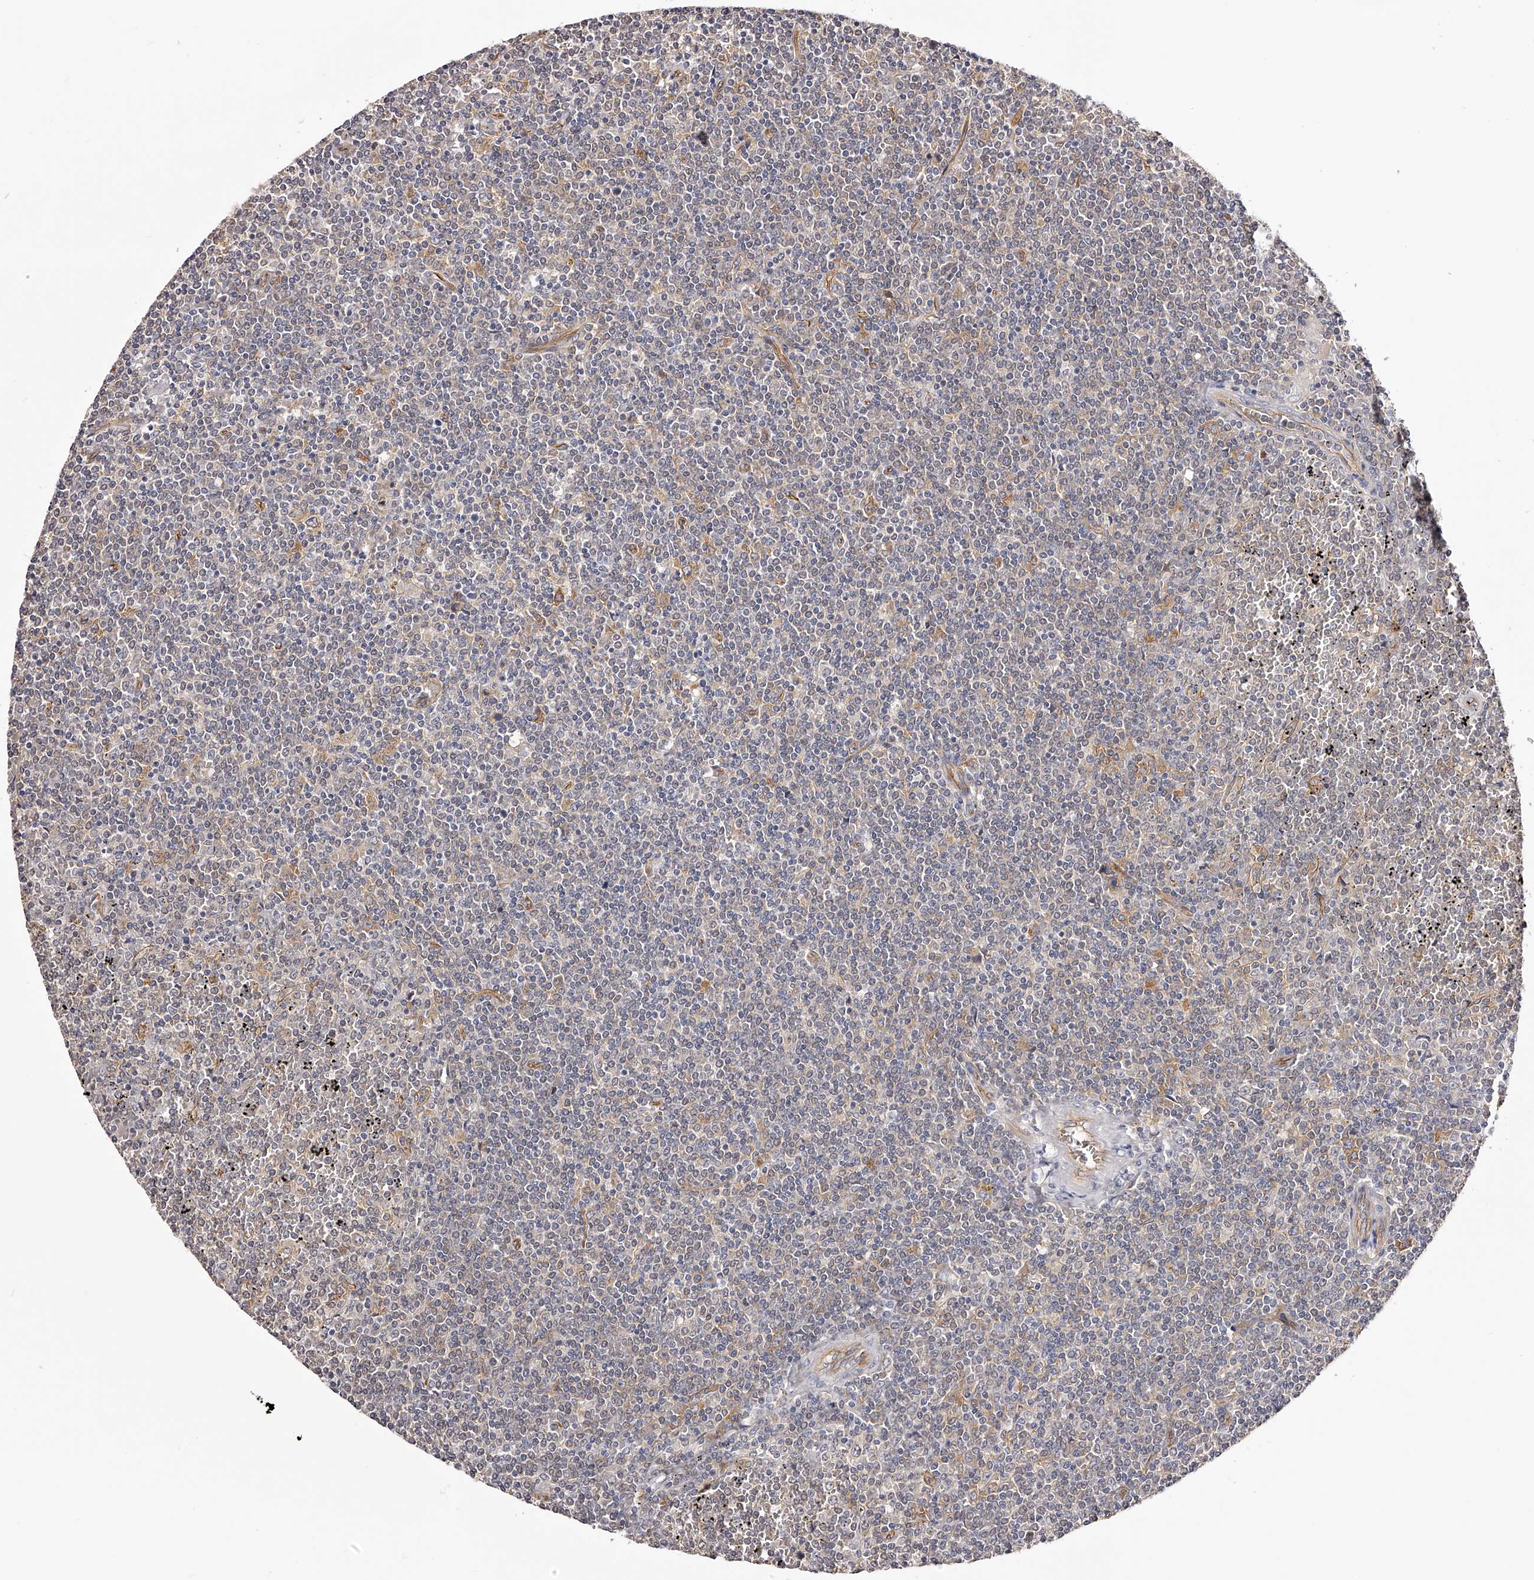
{"staining": {"intensity": "weak", "quantity": "<25%", "location": "nuclear"}, "tissue": "lymphoma", "cell_type": "Tumor cells", "image_type": "cancer", "snomed": [{"axis": "morphology", "description": "Malignant lymphoma, non-Hodgkin's type, Low grade"}, {"axis": "topography", "description": "Spleen"}], "caption": "Photomicrograph shows no protein staining in tumor cells of lymphoma tissue.", "gene": "LTV1", "patient": {"sex": "female", "age": 19}}